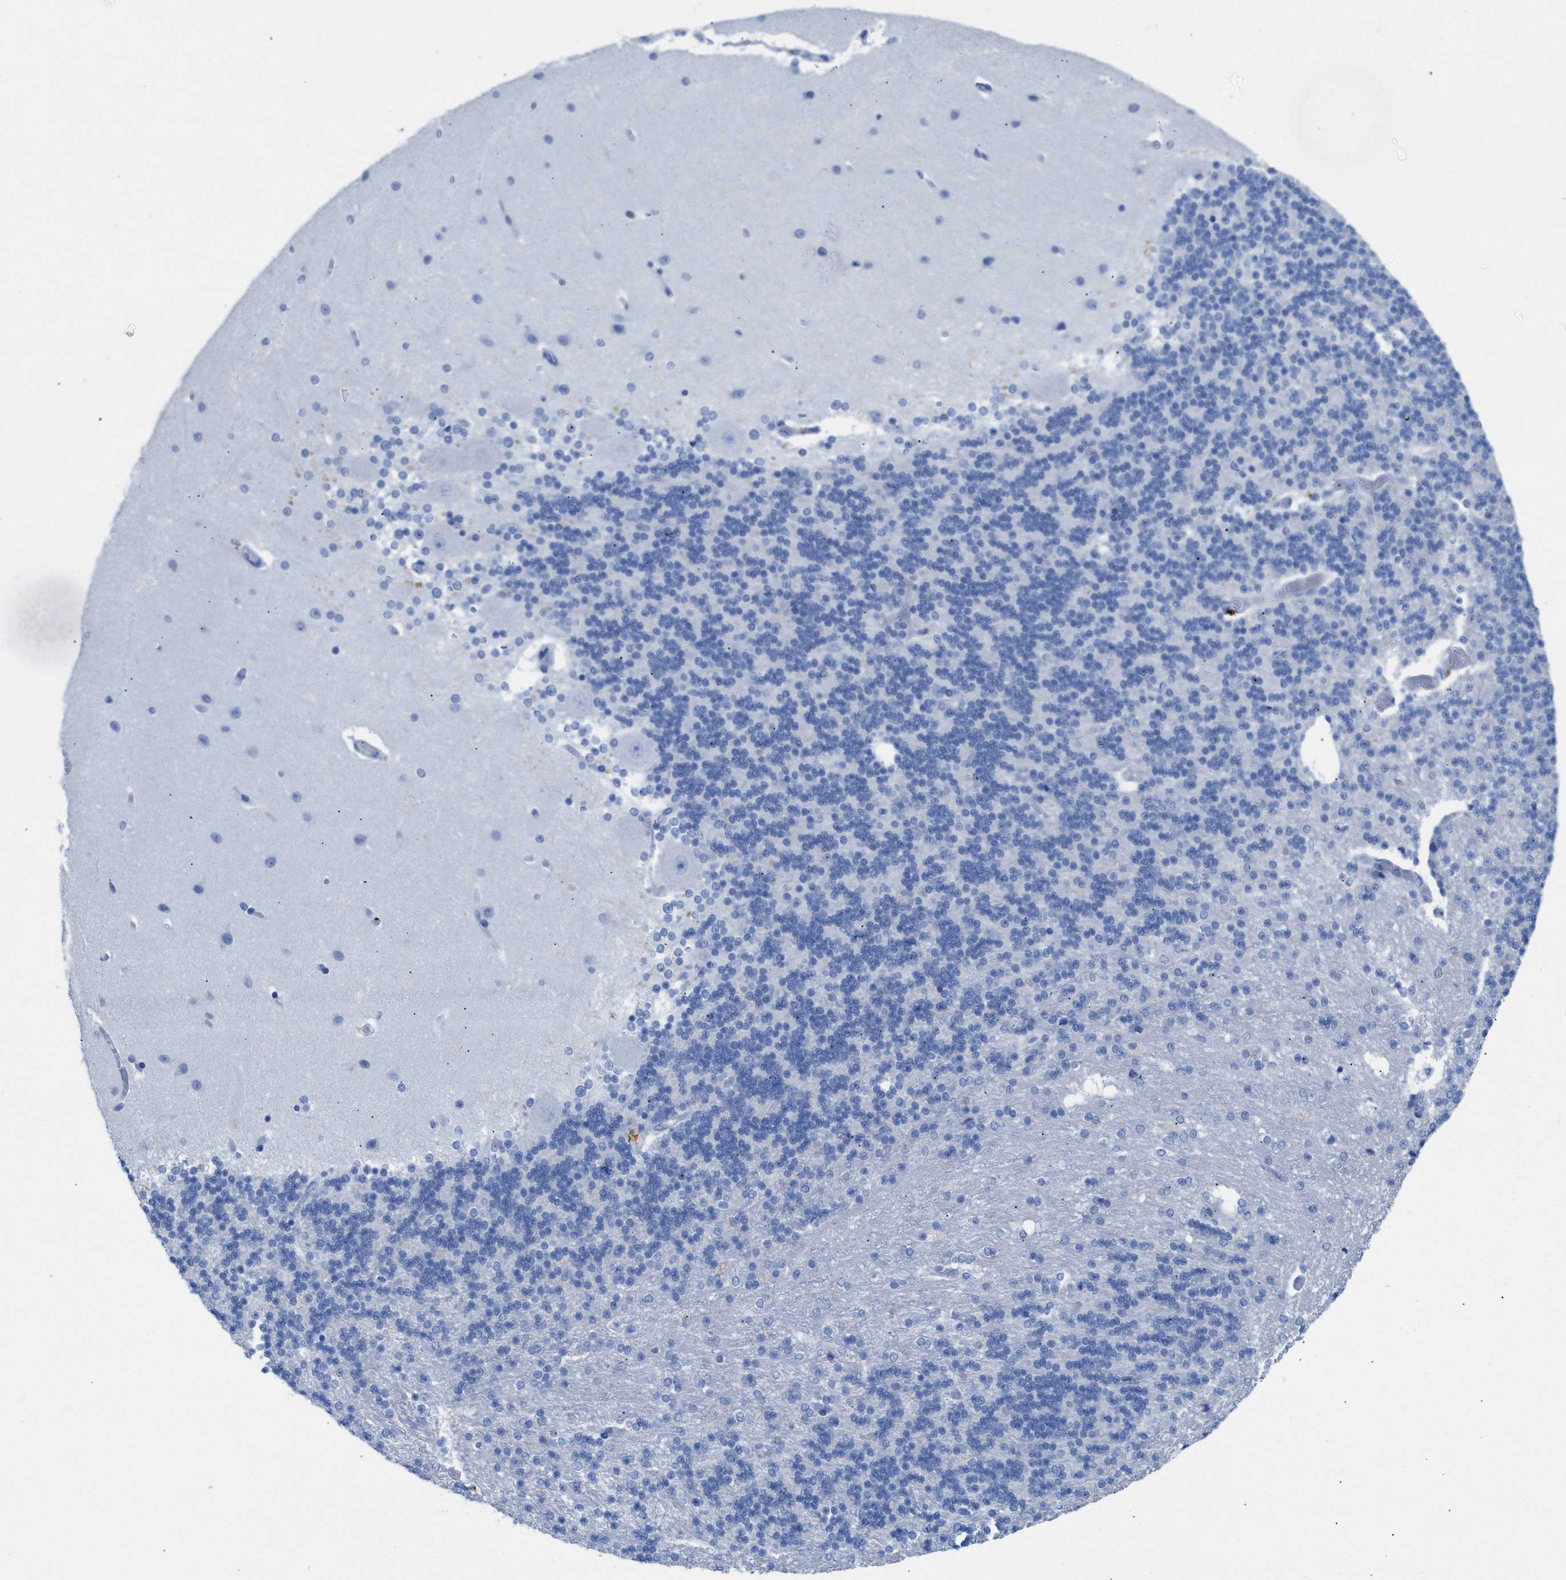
{"staining": {"intensity": "negative", "quantity": "none", "location": "none"}, "tissue": "cerebellum", "cell_type": "Cells in granular layer", "image_type": "normal", "snomed": [{"axis": "morphology", "description": "Normal tissue, NOS"}, {"axis": "topography", "description": "Cerebellum"}], "caption": "This is a histopathology image of immunohistochemistry staining of unremarkable cerebellum, which shows no expression in cells in granular layer.", "gene": "ANKFN1", "patient": {"sex": "female", "age": 54}}